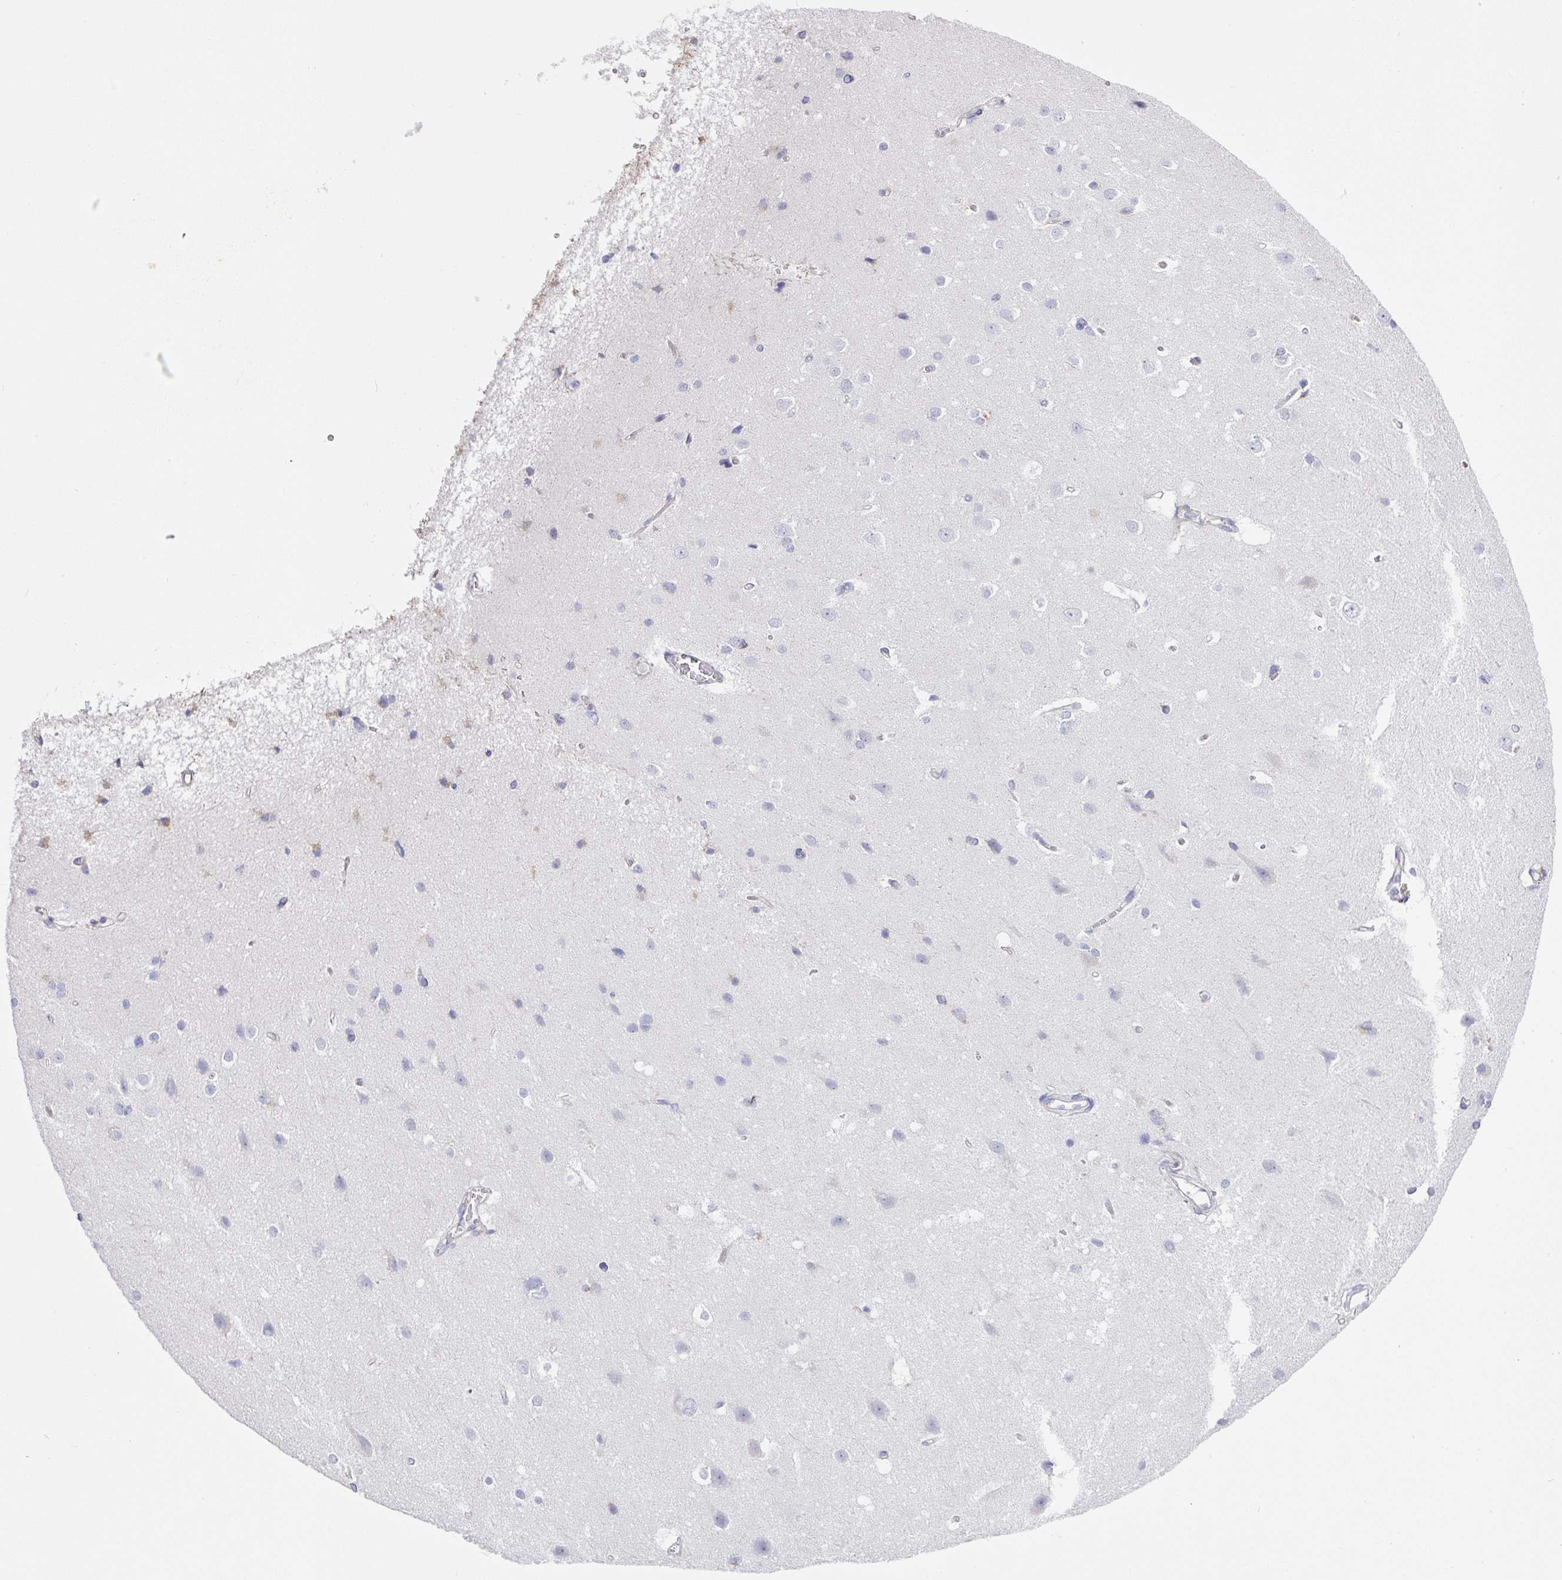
{"staining": {"intensity": "negative", "quantity": "none", "location": "none"}, "tissue": "cerebral cortex", "cell_type": "Endothelial cells", "image_type": "normal", "snomed": [{"axis": "morphology", "description": "Normal tissue, NOS"}, {"axis": "topography", "description": "Cerebral cortex"}], "caption": "IHC of normal human cerebral cortex displays no expression in endothelial cells.", "gene": "CLDN1", "patient": {"sex": "male", "age": 37}}